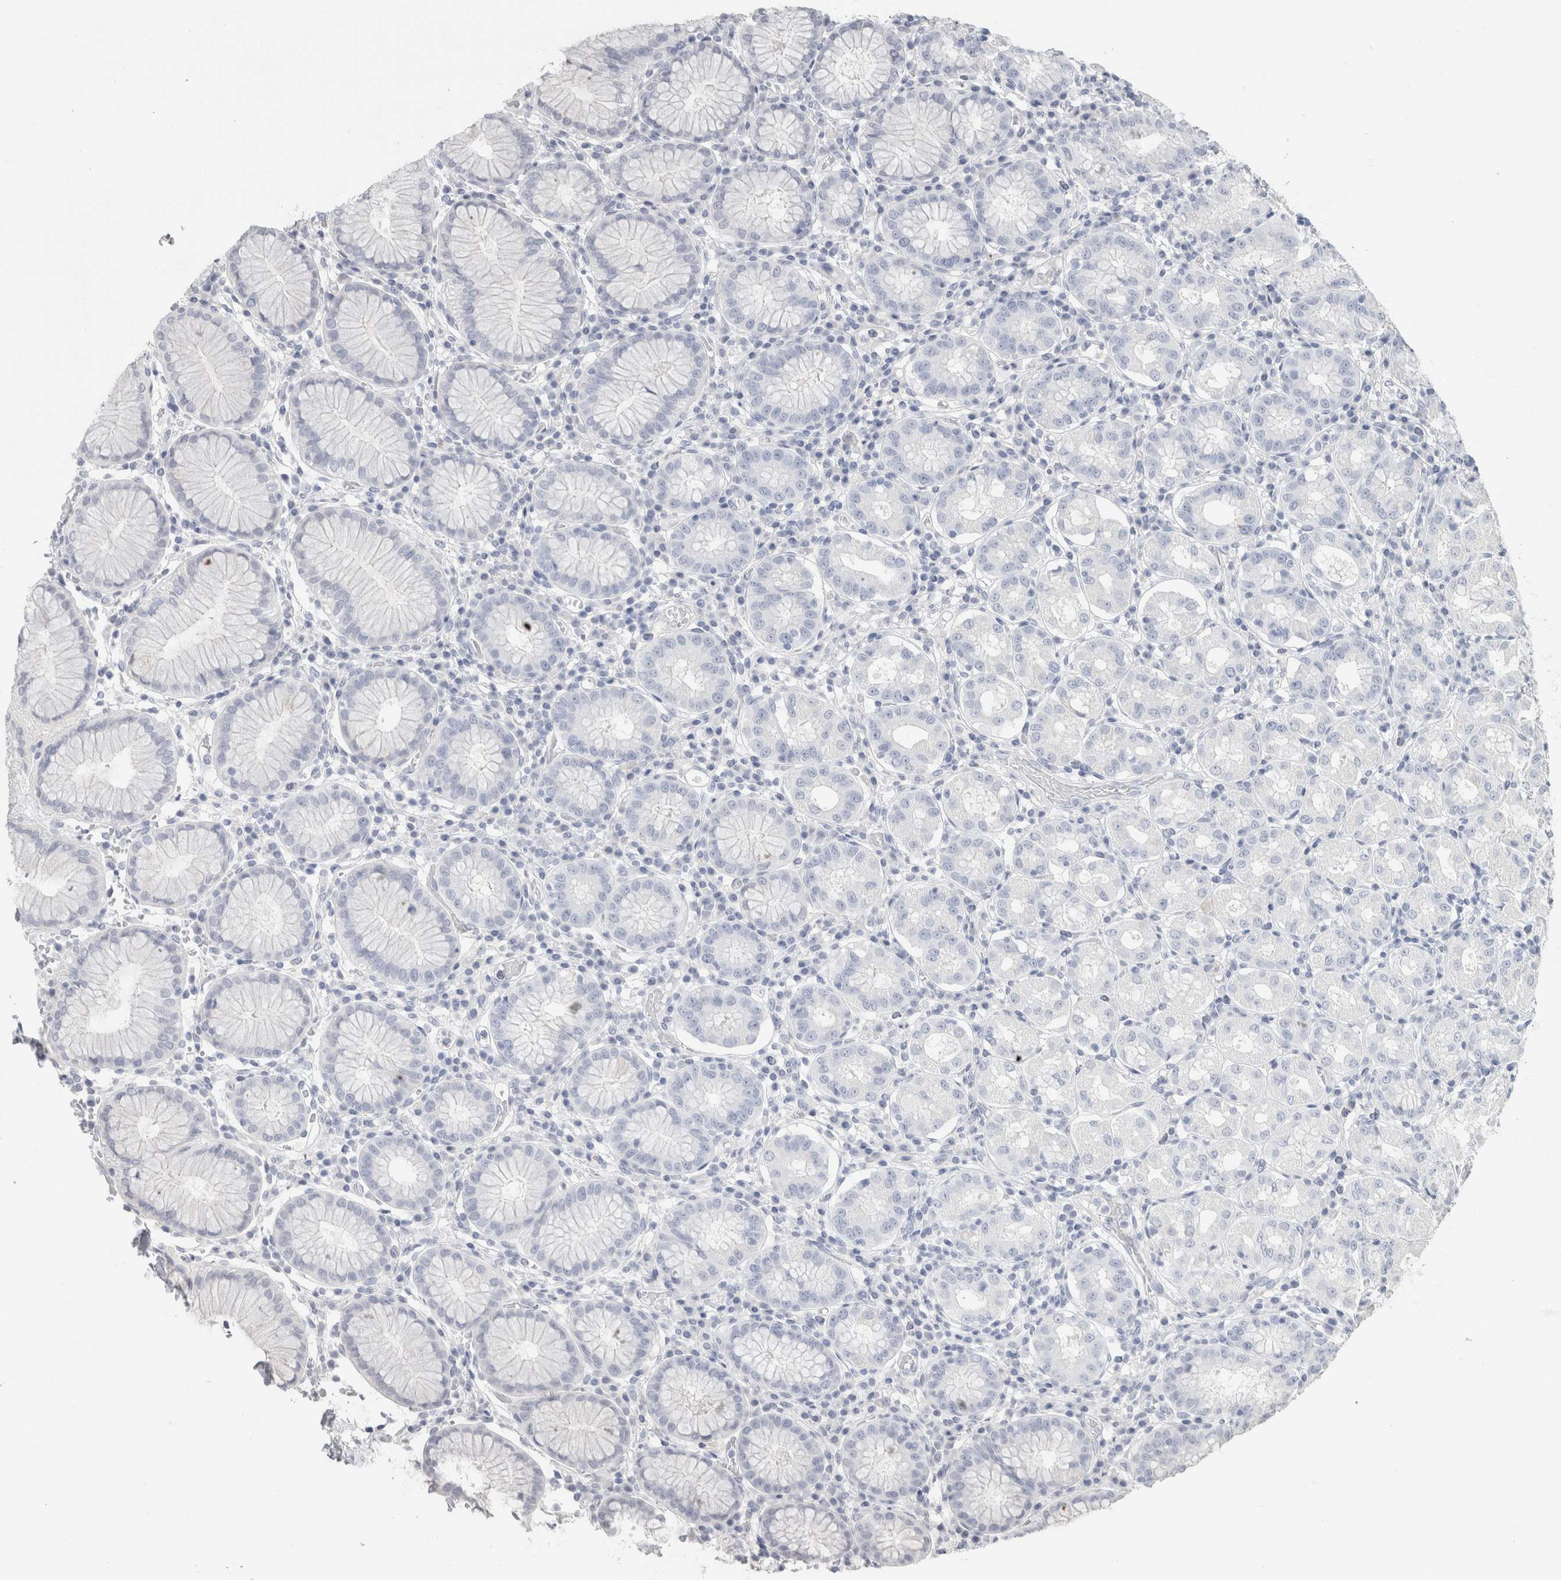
{"staining": {"intensity": "negative", "quantity": "none", "location": "none"}, "tissue": "stomach", "cell_type": "Glandular cells", "image_type": "normal", "snomed": [{"axis": "morphology", "description": "Normal tissue, NOS"}, {"axis": "topography", "description": "Stomach"}, {"axis": "topography", "description": "Stomach, lower"}], "caption": "Glandular cells show no significant protein staining in unremarkable stomach. The staining is performed using DAB (3,3'-diaminobenzidine) brown chromogen with nuclei counter-stained in using hematoxylin.", "gene": "SLC6A1", "patient": {"sex": "female", "age": 56}}